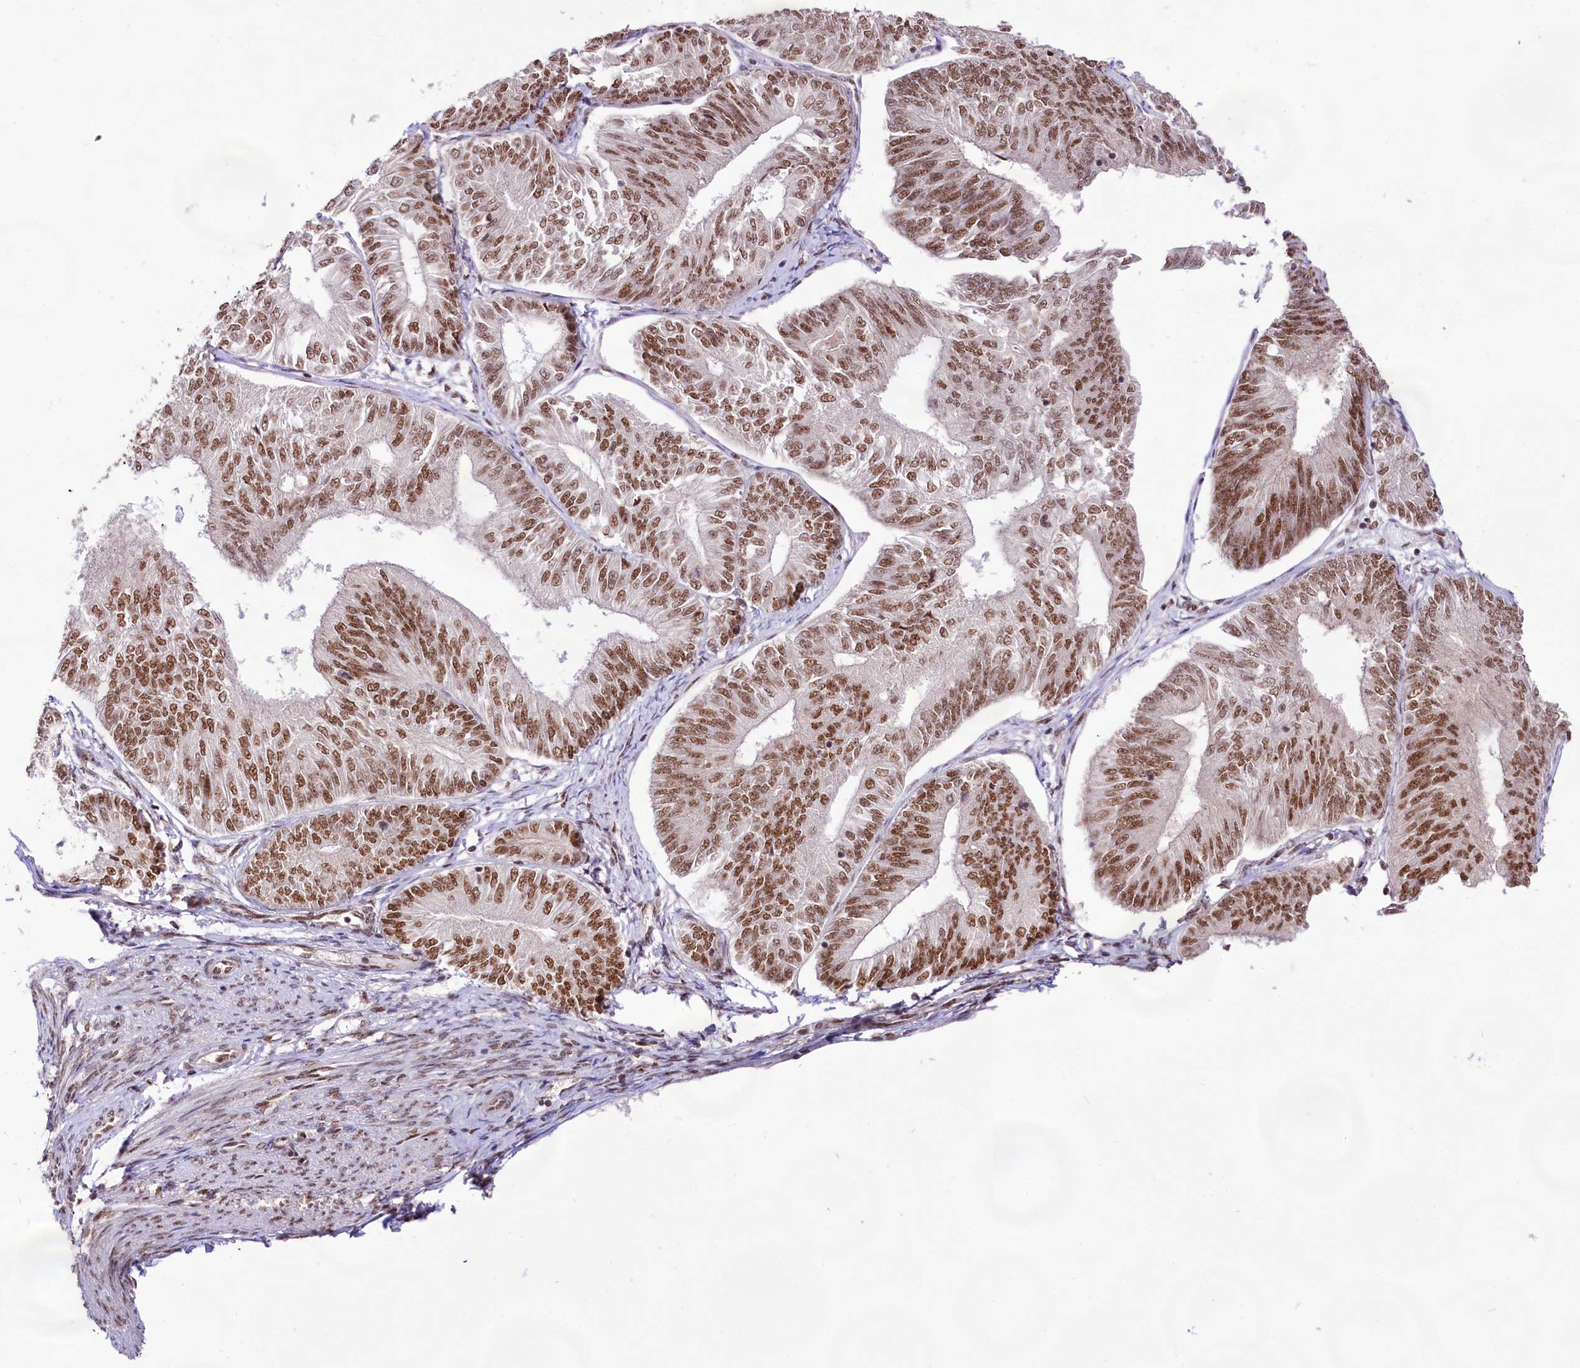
{"staining": {"intensity": "moderate", "quantity": ">75%", "location": "nuclear"}, "tissue": "endometrial cancer", "cell_type": "Tumor cells", "image_type": "cancer", "snomed": [{"axis": "morphology", "description": "Adenocarcinoma, NOS"}, {"axis": "topography", "description": "Endometrium"}], "caption": "About >75% of tumor cells in human adenocarcinoma (endometrial) show moderate nuclear protein expression as visualized by brown immunohistochemical staining.", "gene": "HIRA", "patient": {"sex": "female", "age": 58}}